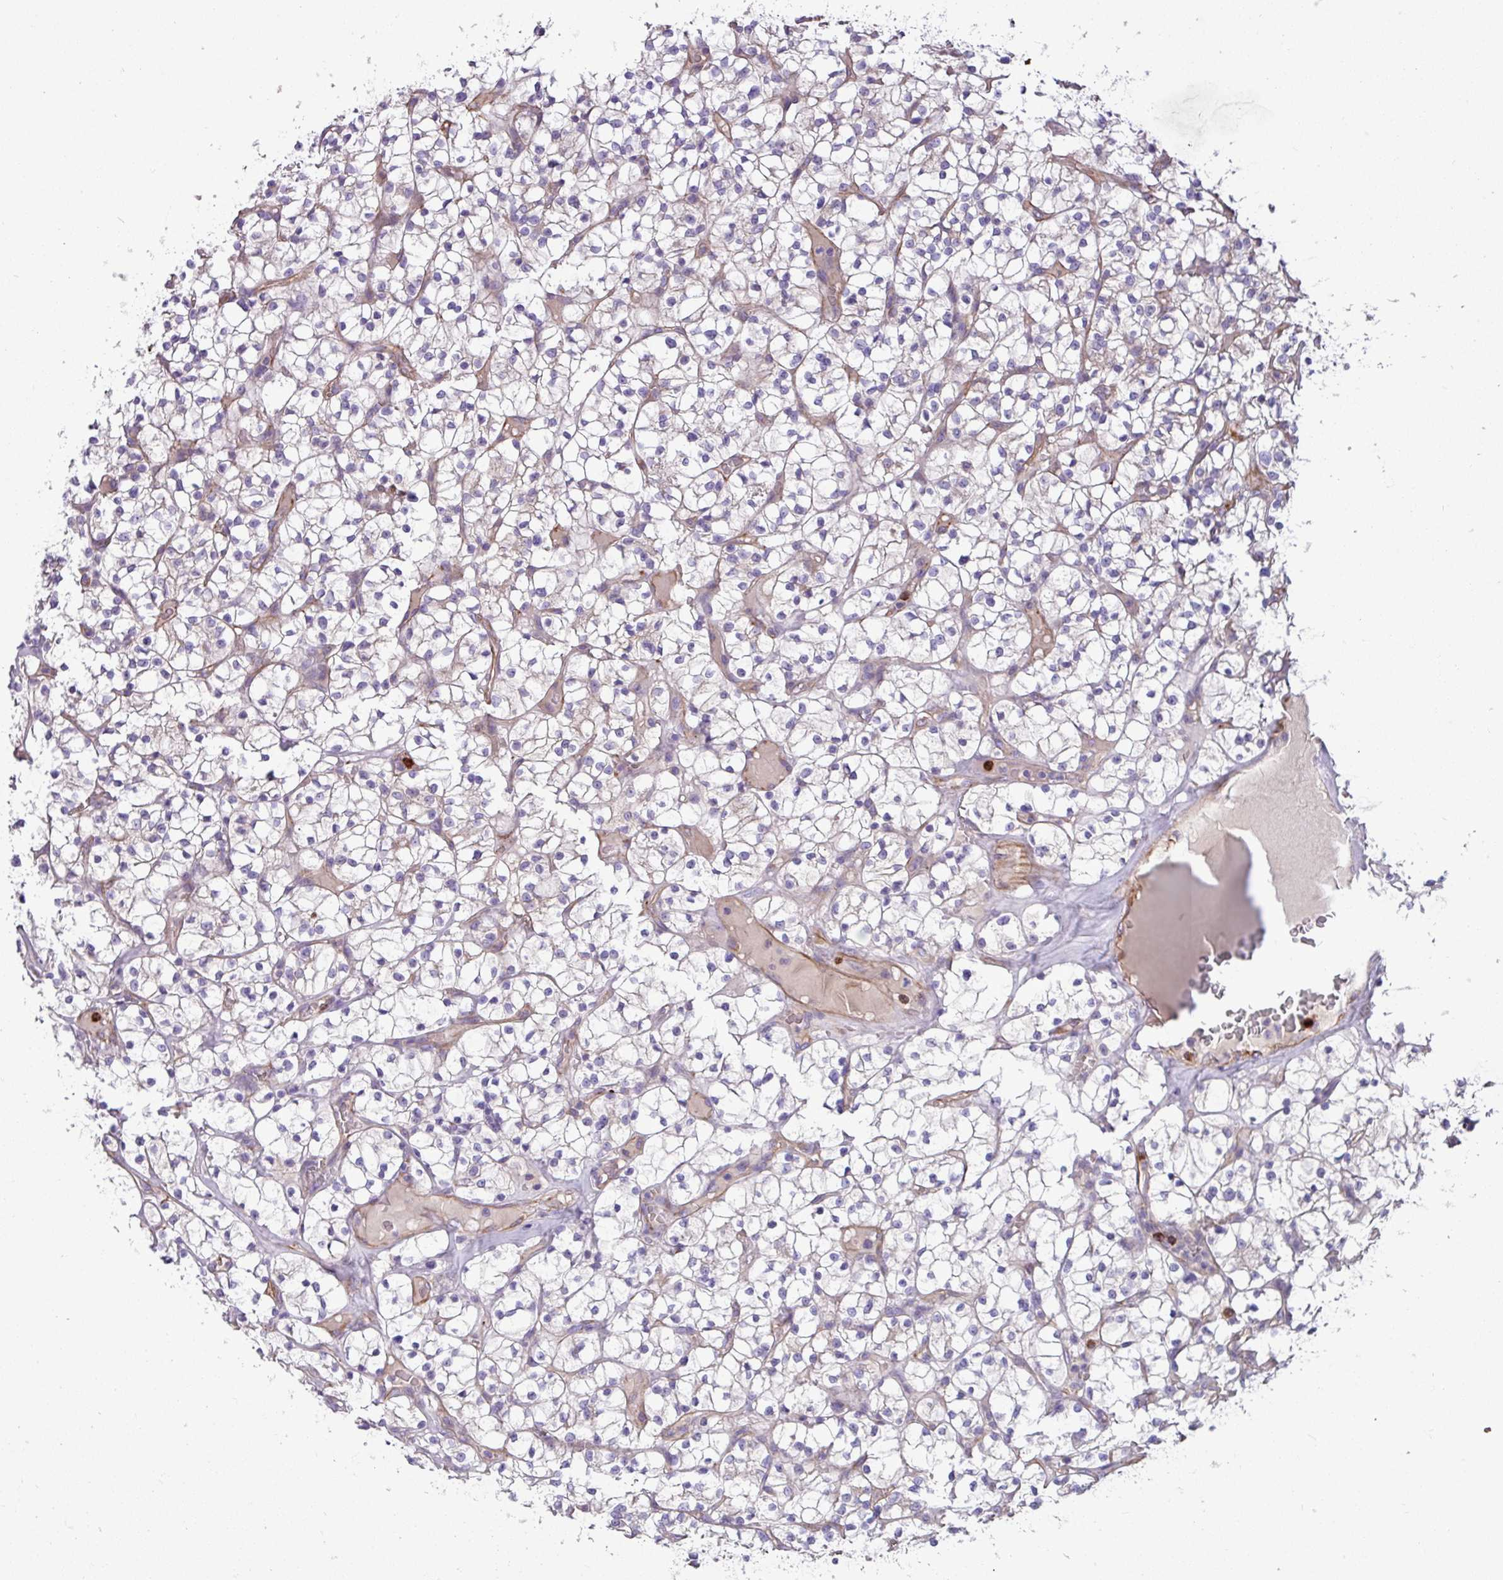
{"staining": {"intensity": "negative", "quantity": "none", "location": "none"}, "tissue": "renal cancer", "cell_type": "Tumor cells", "image_type": "cancer", "snomed": [{"axis": "morphology", "description": "Adenocarcinoma, NOS"}, {"axis": "topography", "description": "Kidney"}], "caption": "The image demonstrates no significant expression in tumor cells of renal adenocarcinoma.", "gene": "MRM2", "patient": {"sex": "female", "age": 64}}